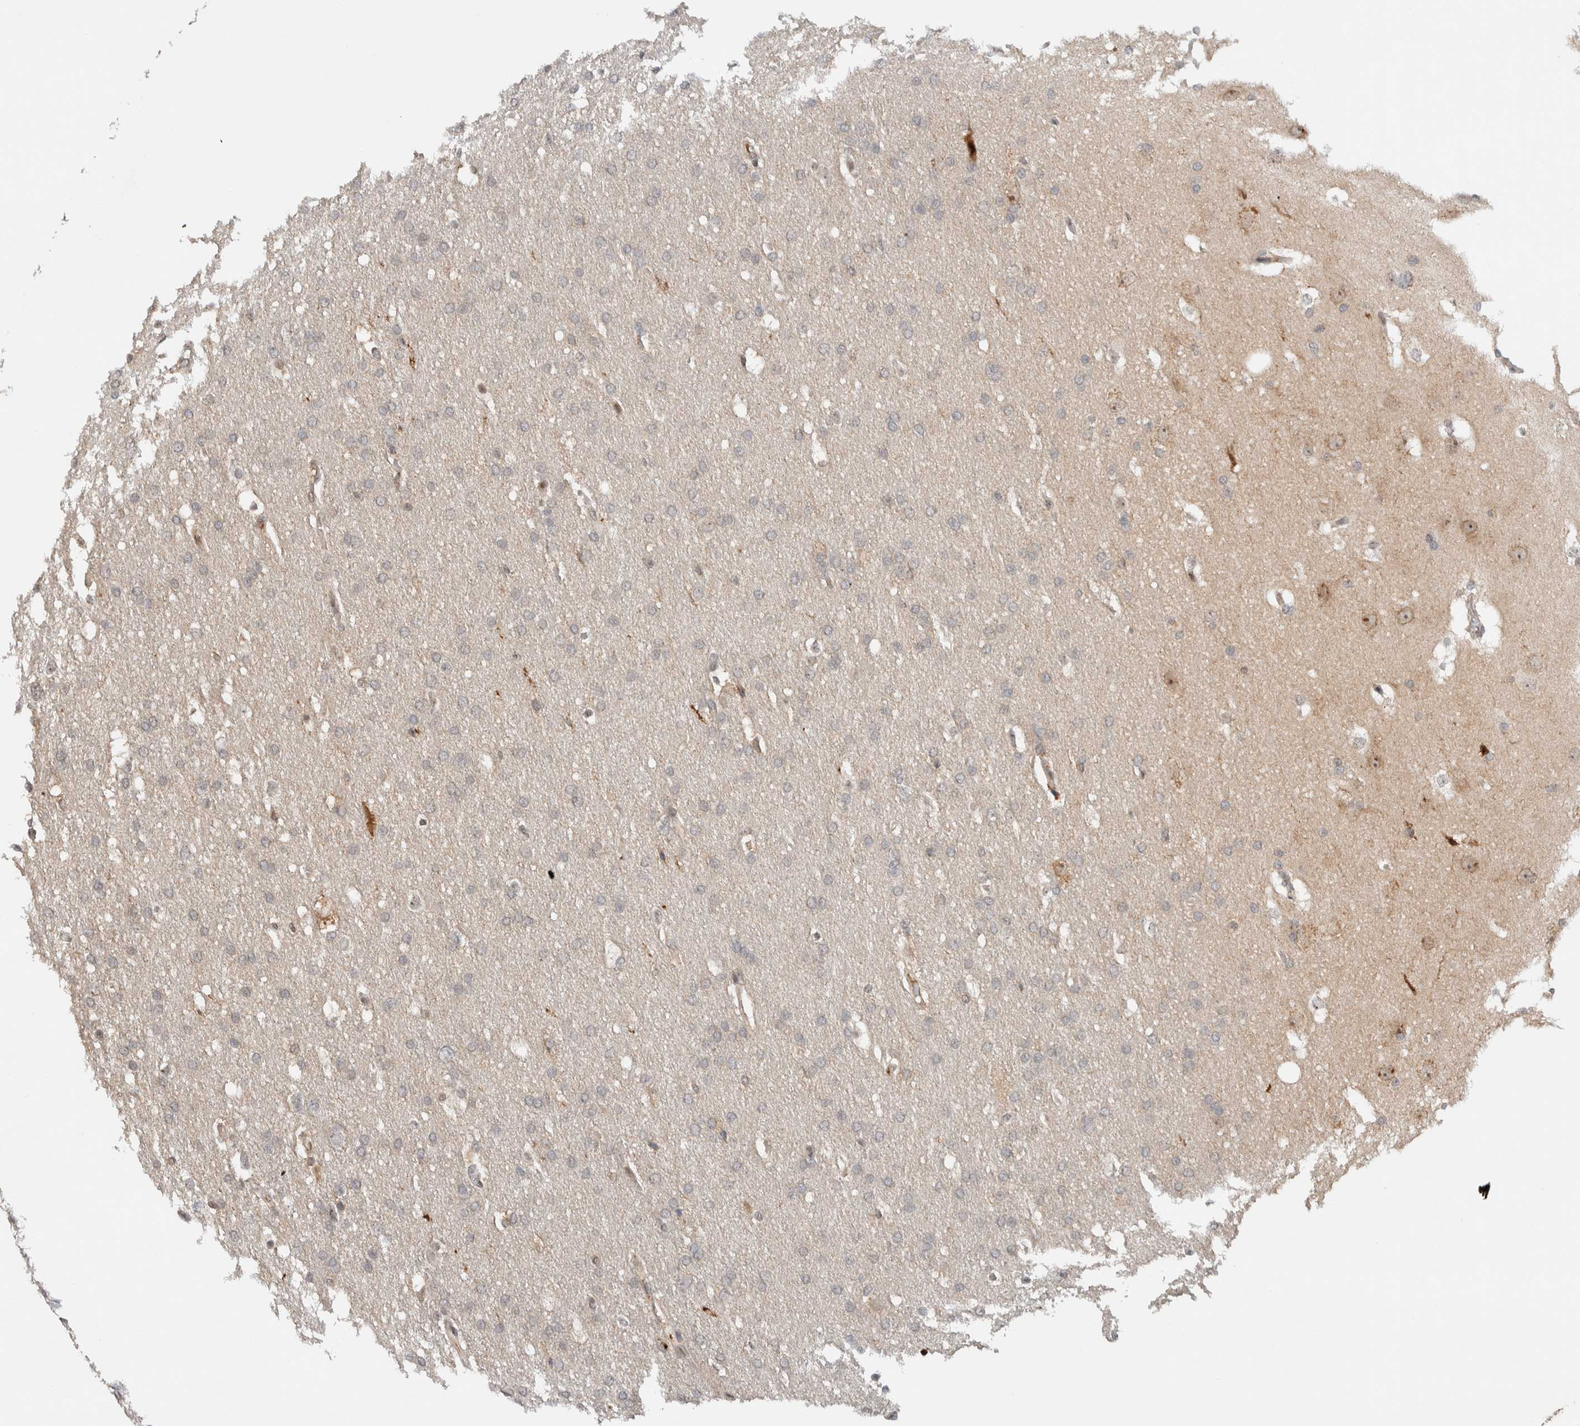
{"staining": {"intensity": "negative", "quantity": "none", "location": "none"}, "tissue": "glioma", "cell_type": "Tumor cells", "image_type": "cancer", "snomed": [{"axis": "morphology", "description": "Glioma, malignant, Low grade"}, {"axis": "topography", "description": "Brain"}], "caption": "DAB immunohistochemical staining of human malignant glioma (low-grade) reveals no significant positivity in tumor cells.", "gene": "ZNF521", "patient": {"sex": "female", "age": 37}}